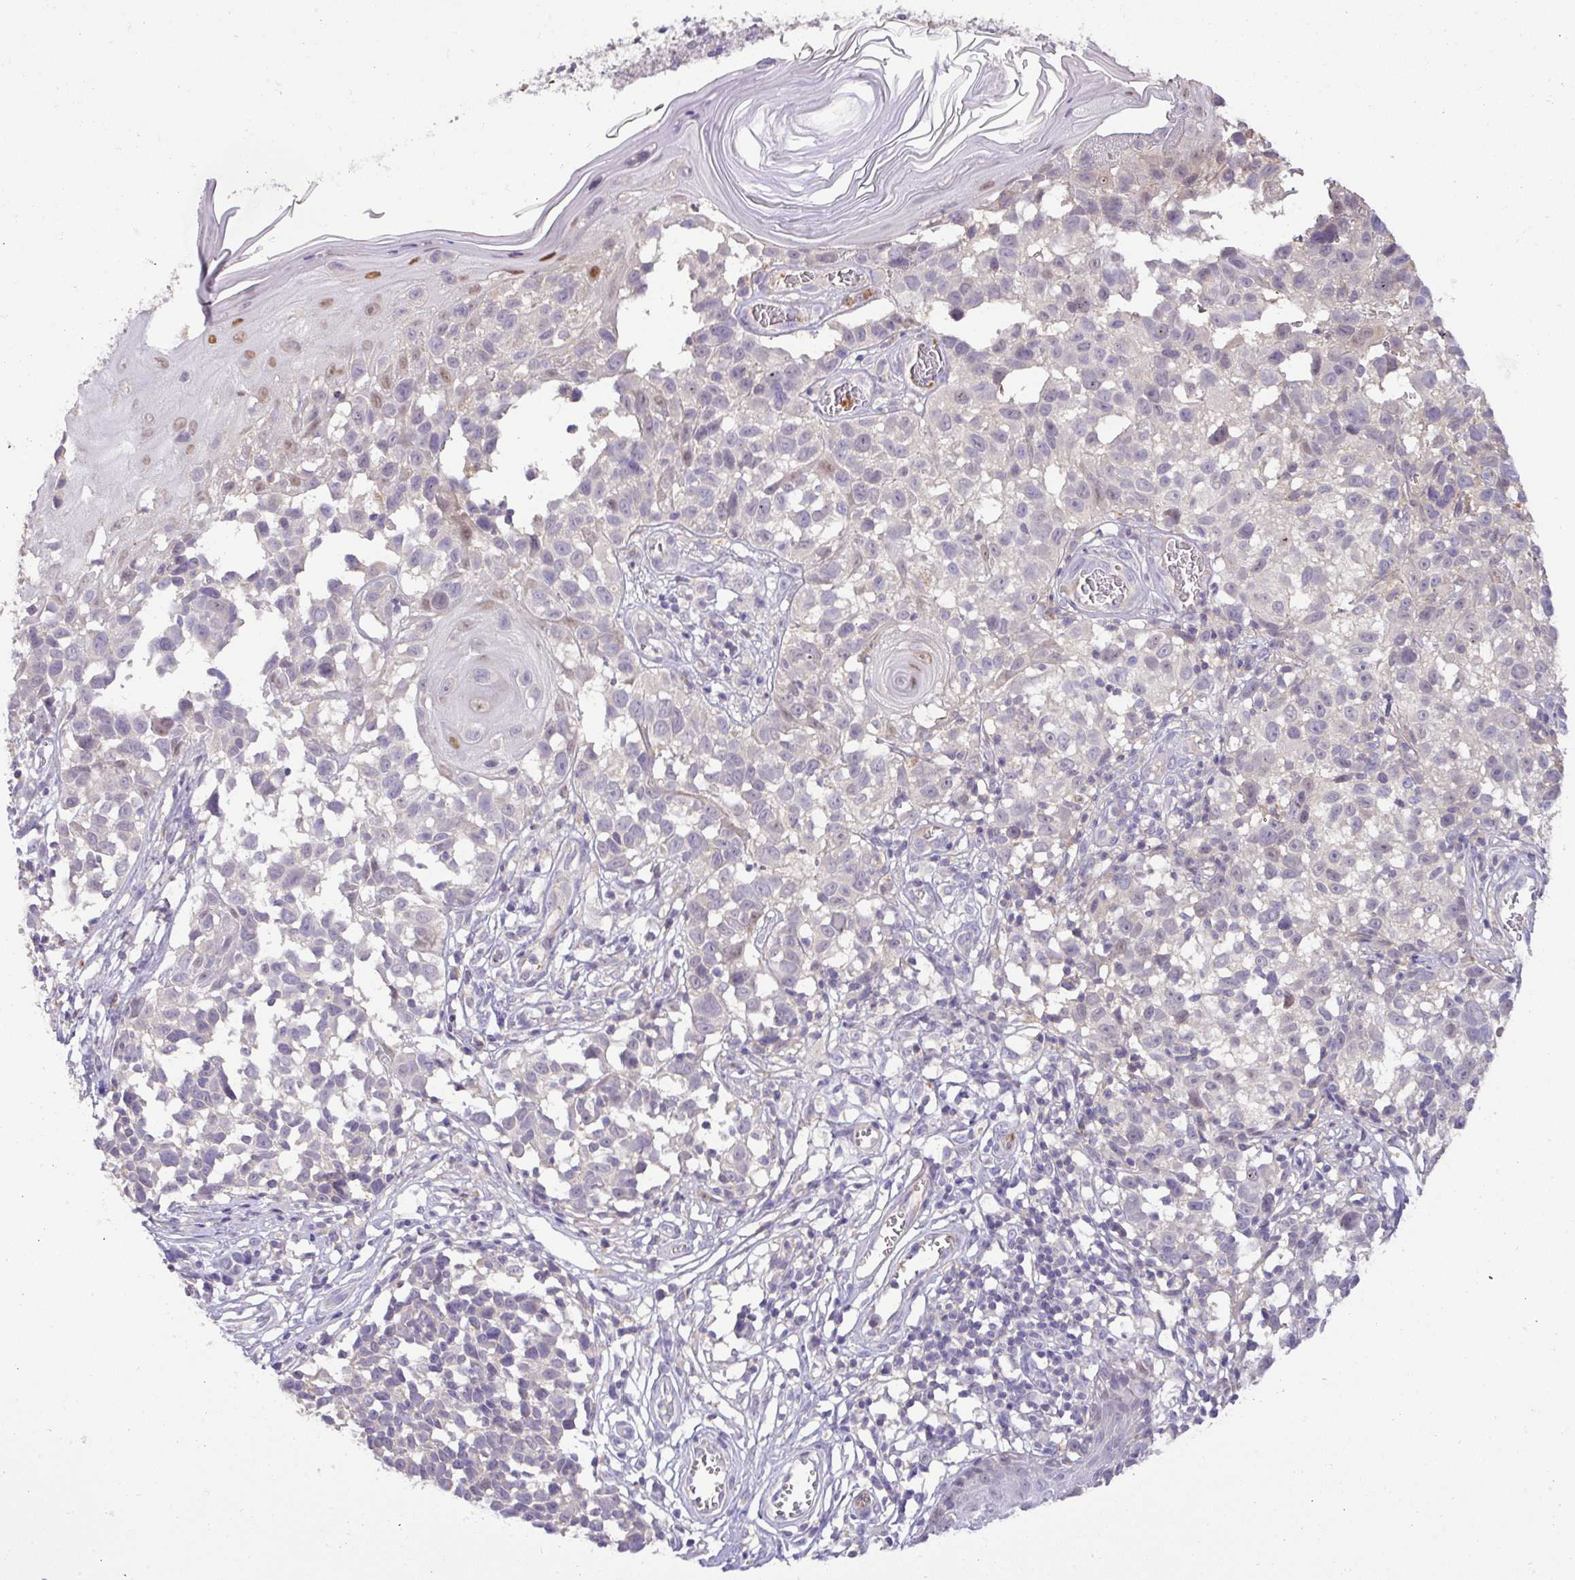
{"staining": {"intensity": "negative", "quantity": "none", "location": "none"}, "tissue": "melanoma", "cell_type": "Tumor cells", "image_type": "cancer", "snomed": [{"axis": "morphology", "description": "Malignant melanoma, NOS"}, {"axis": "topography", "description": "Skin"}], "caption": "Tumor cells are negative for brown protein staining in melanoma.", "gene": "HOXC13", "patient": {"sex": "male", "age": 73}}